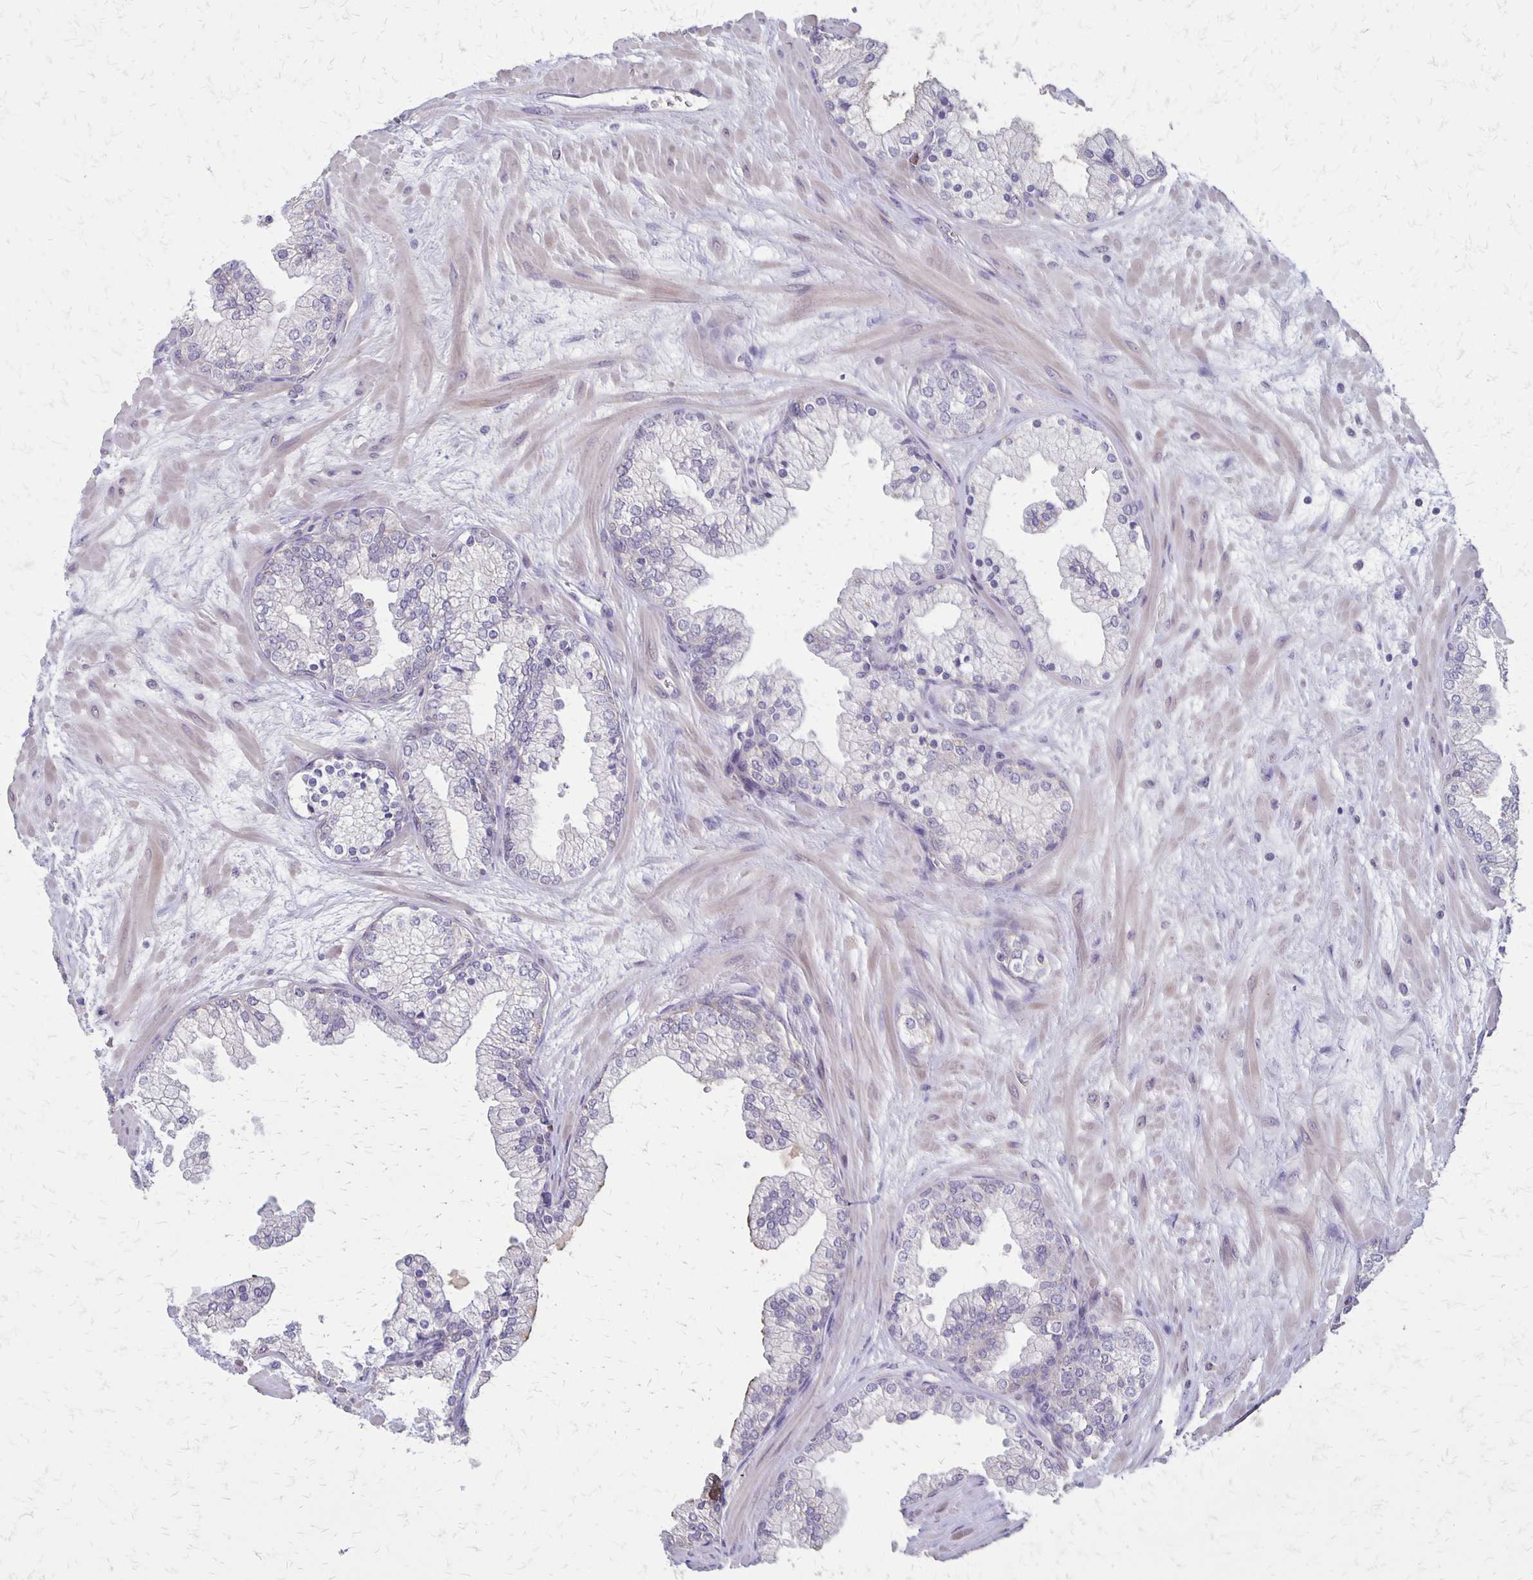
{"staining": {"intensity": "negative", "quantity": "none", "location": "none"}, "tissue": "prostate", "cell_type": "Glandular cells", "image_type": "normal", "snomed": [{"axis": "morphology", "description": "Normal tissue, NOS"}, {"axis": "topography", "description": "Prostate"}, {"axis": "topography", "description": "Peripheral nerve tissue"}], "caption": "Glandular cells are negative for brown protein staining in normal prostate. Brightfield microscopy of IHC stained with DAB (3,3'-diaminobenzidine) (brown) and hematoxylin (blue), captured at high magnification.", "gene": "SEPTIN5", "patient": {"sex": "male", "age": 61}}